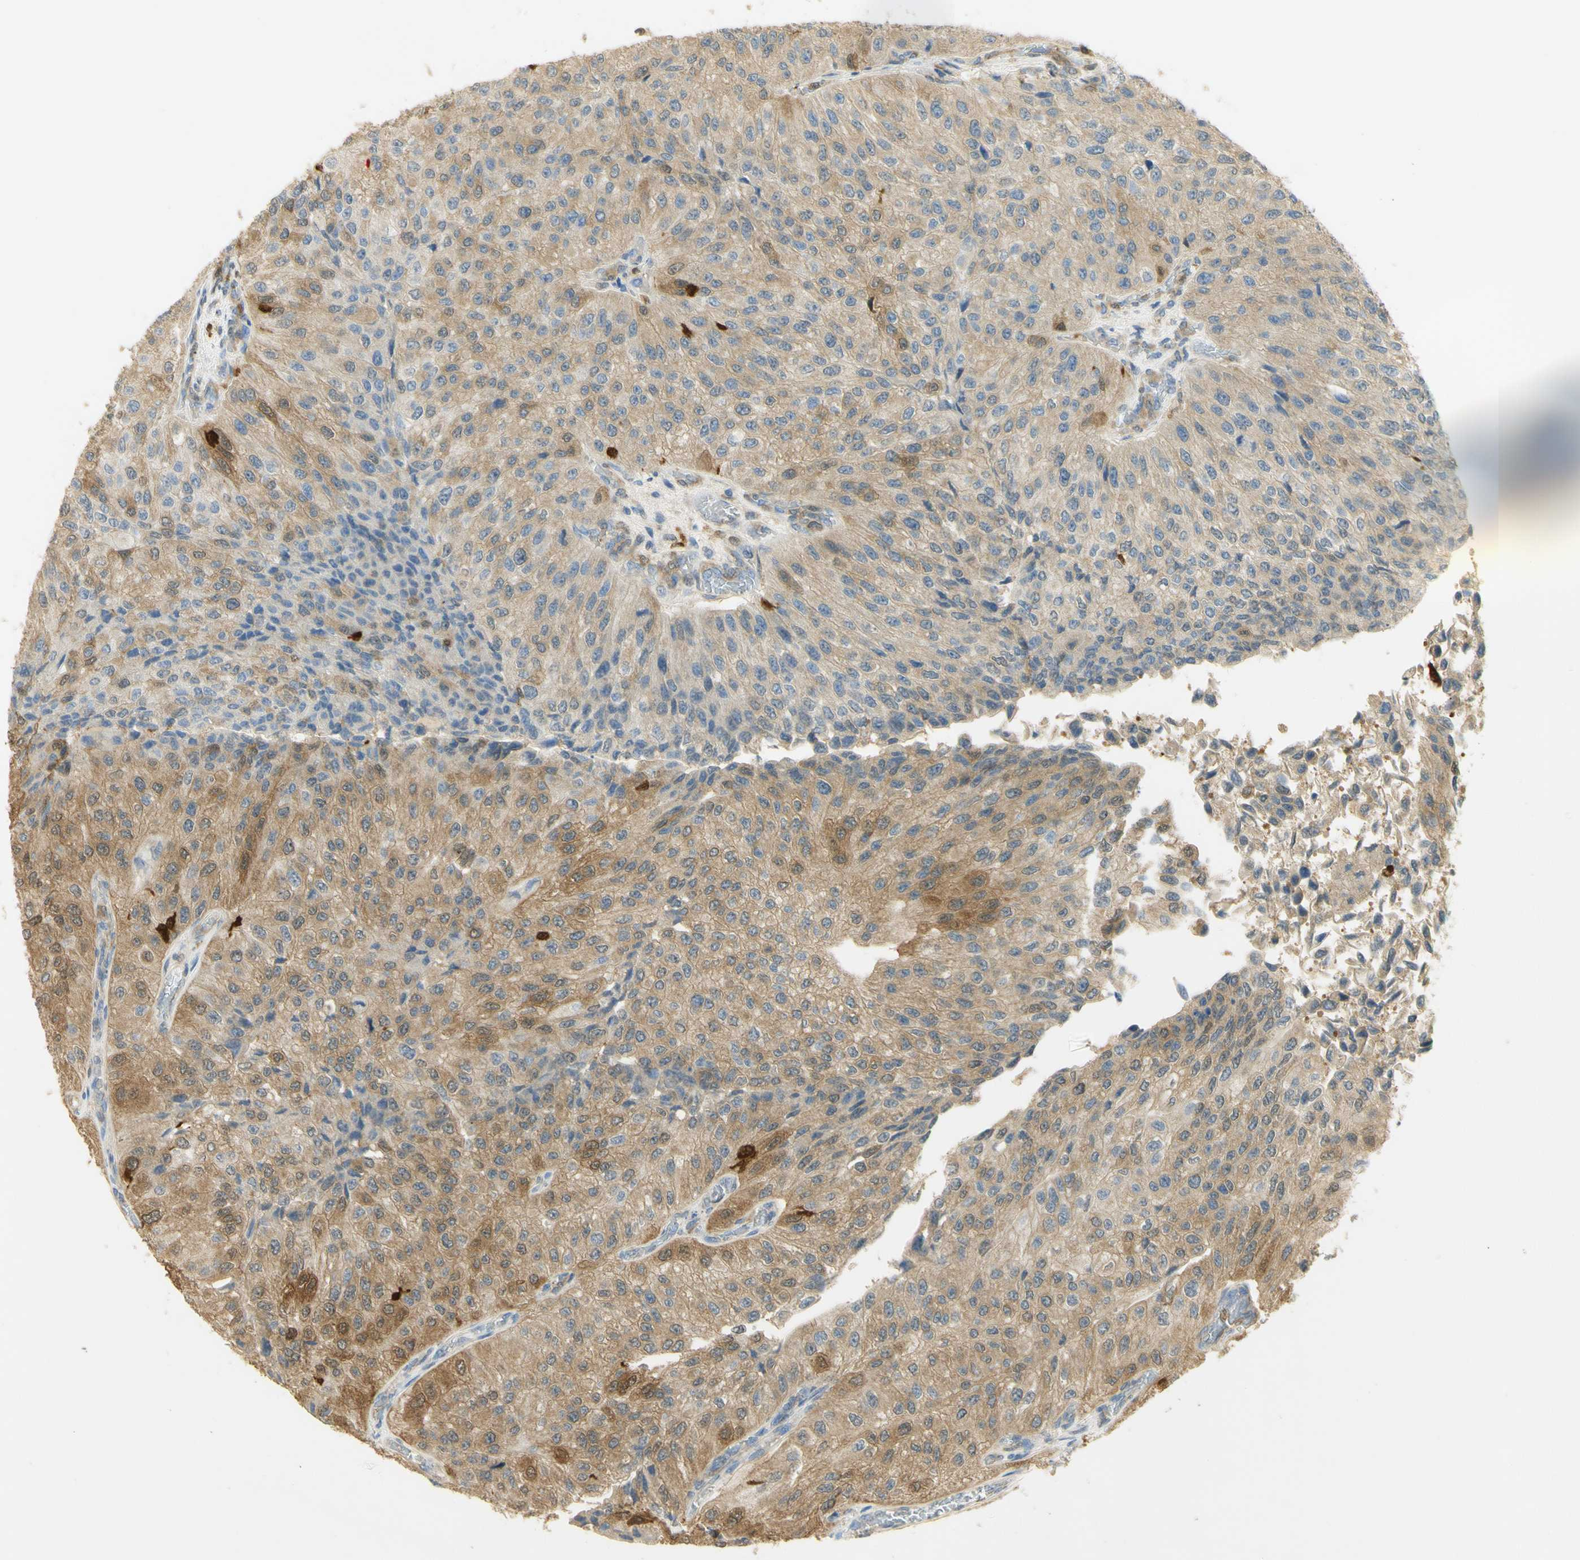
{"staining": {"intensity": "moderate", "quantity": ">75%", "location": "cytoplasmic/membranous"}, "tissue": "urothelial cancer", "cell_type": "Tumor cells", "image_type": "cancer", "snomed": [{"axis": "morphology", "description": "Urothelial carcinoma, High grade"}, {"axis": "topography", "description": "Kidney"}, {"axis": "topography", "description": "Urinary bladder"}], "caption": "Immunohistochemical staining of urothelial cancer shows medium levels of moderate cytoplasmic/membranous staining in approximately >75% of tumor cells. (Brightfield microscopy of DAB IHC at high magnification).", "gene": "PAK1", "patient": {"sex": "male", "age": 77}}